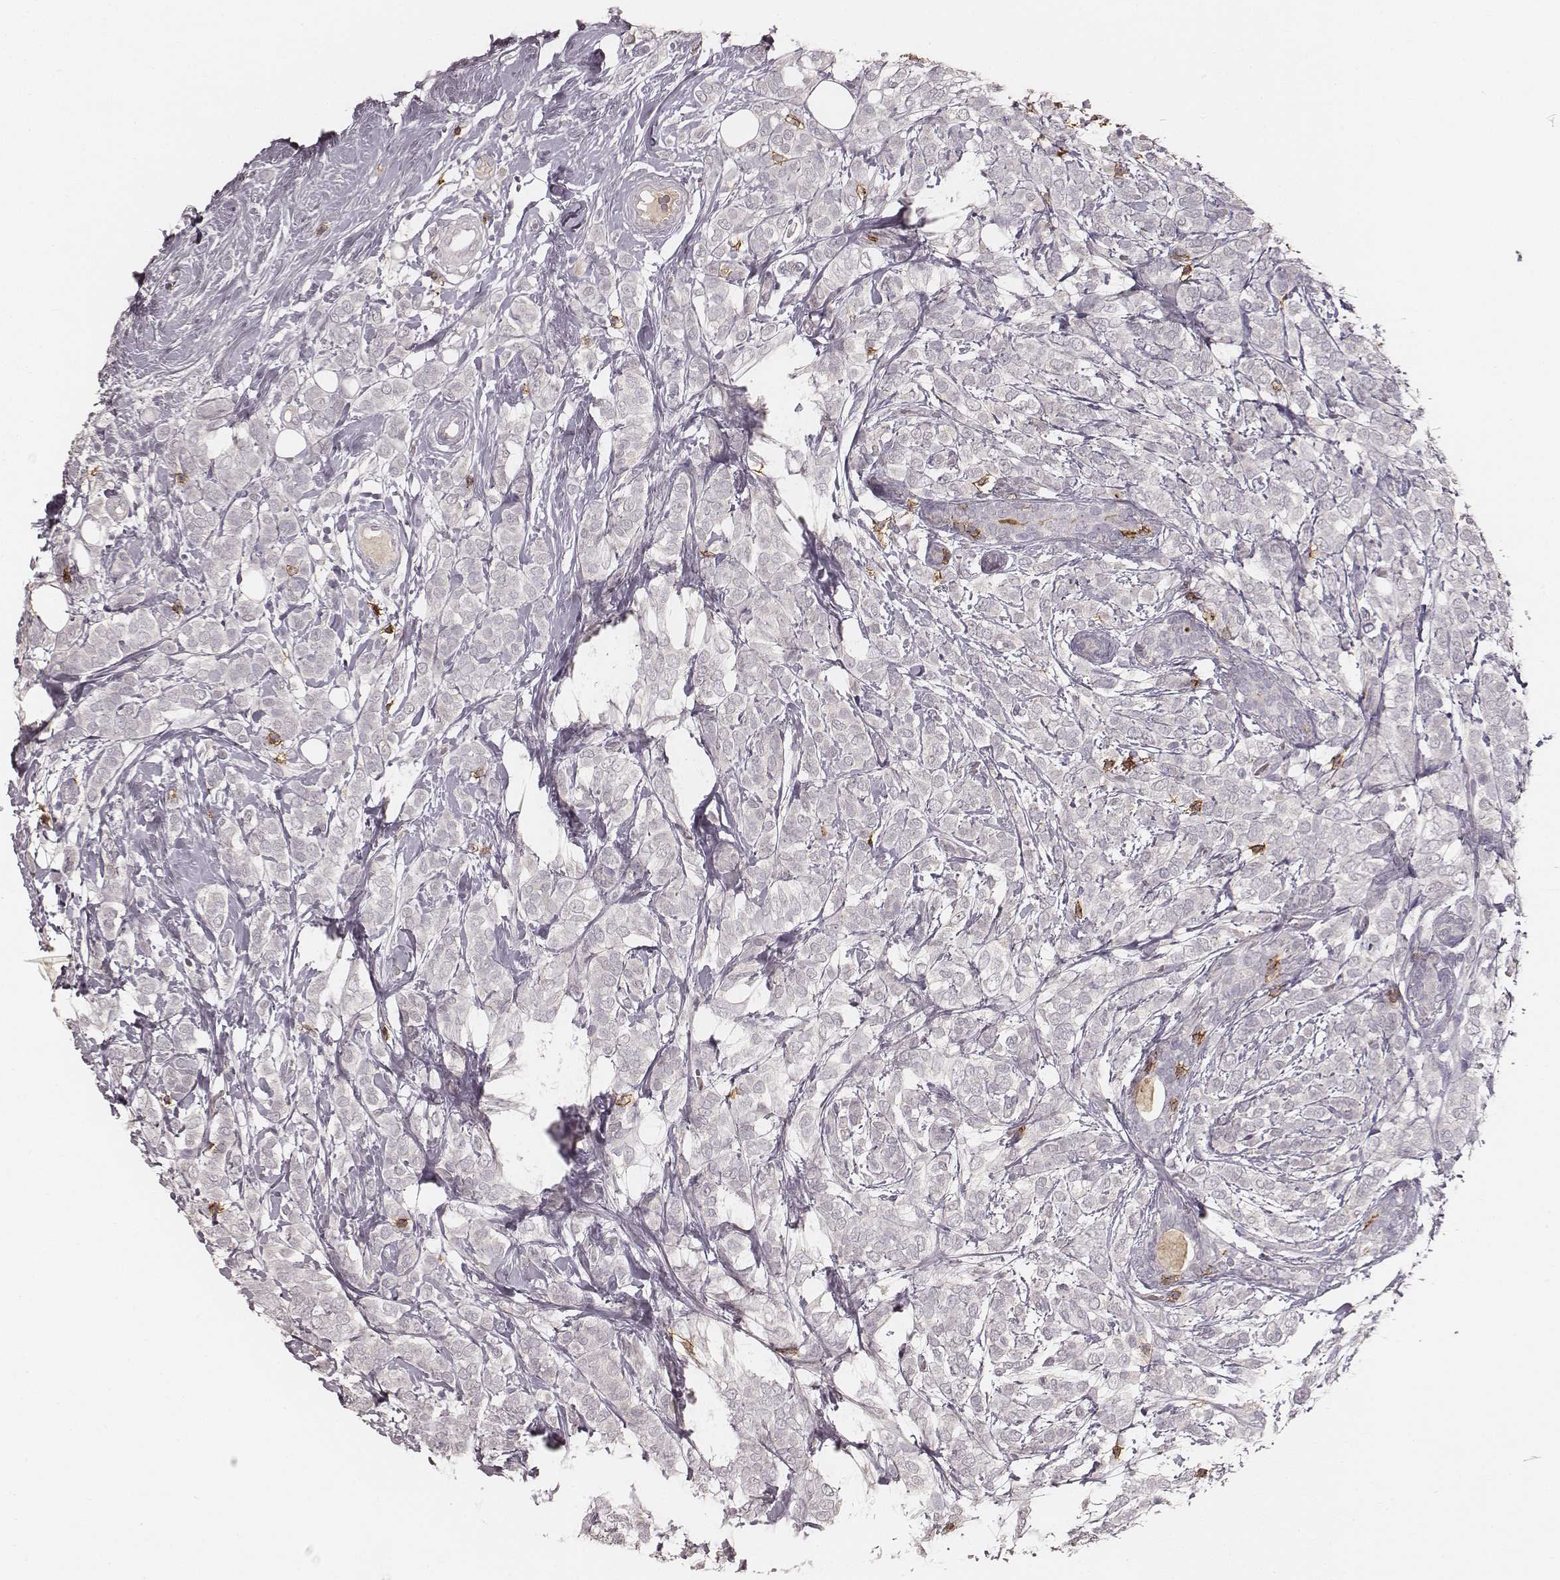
{"staining": {"intensity": "negative", "quantity": "none", "location": "none"}, "tissue": "breast cancer", "cell_type": "Tumor cells", "image_type": "cancer", "snomed": [{"axis": "morphology", "description": "Lobular carcinoma"}, {"axis": "topography", "description": "Breast"}], "caption": "Human breast cancer stained for a protein using IHC reveals no expression in tumor cells.", "gene": "CD8A", "patient": {"sex": "female", "age": 49}}